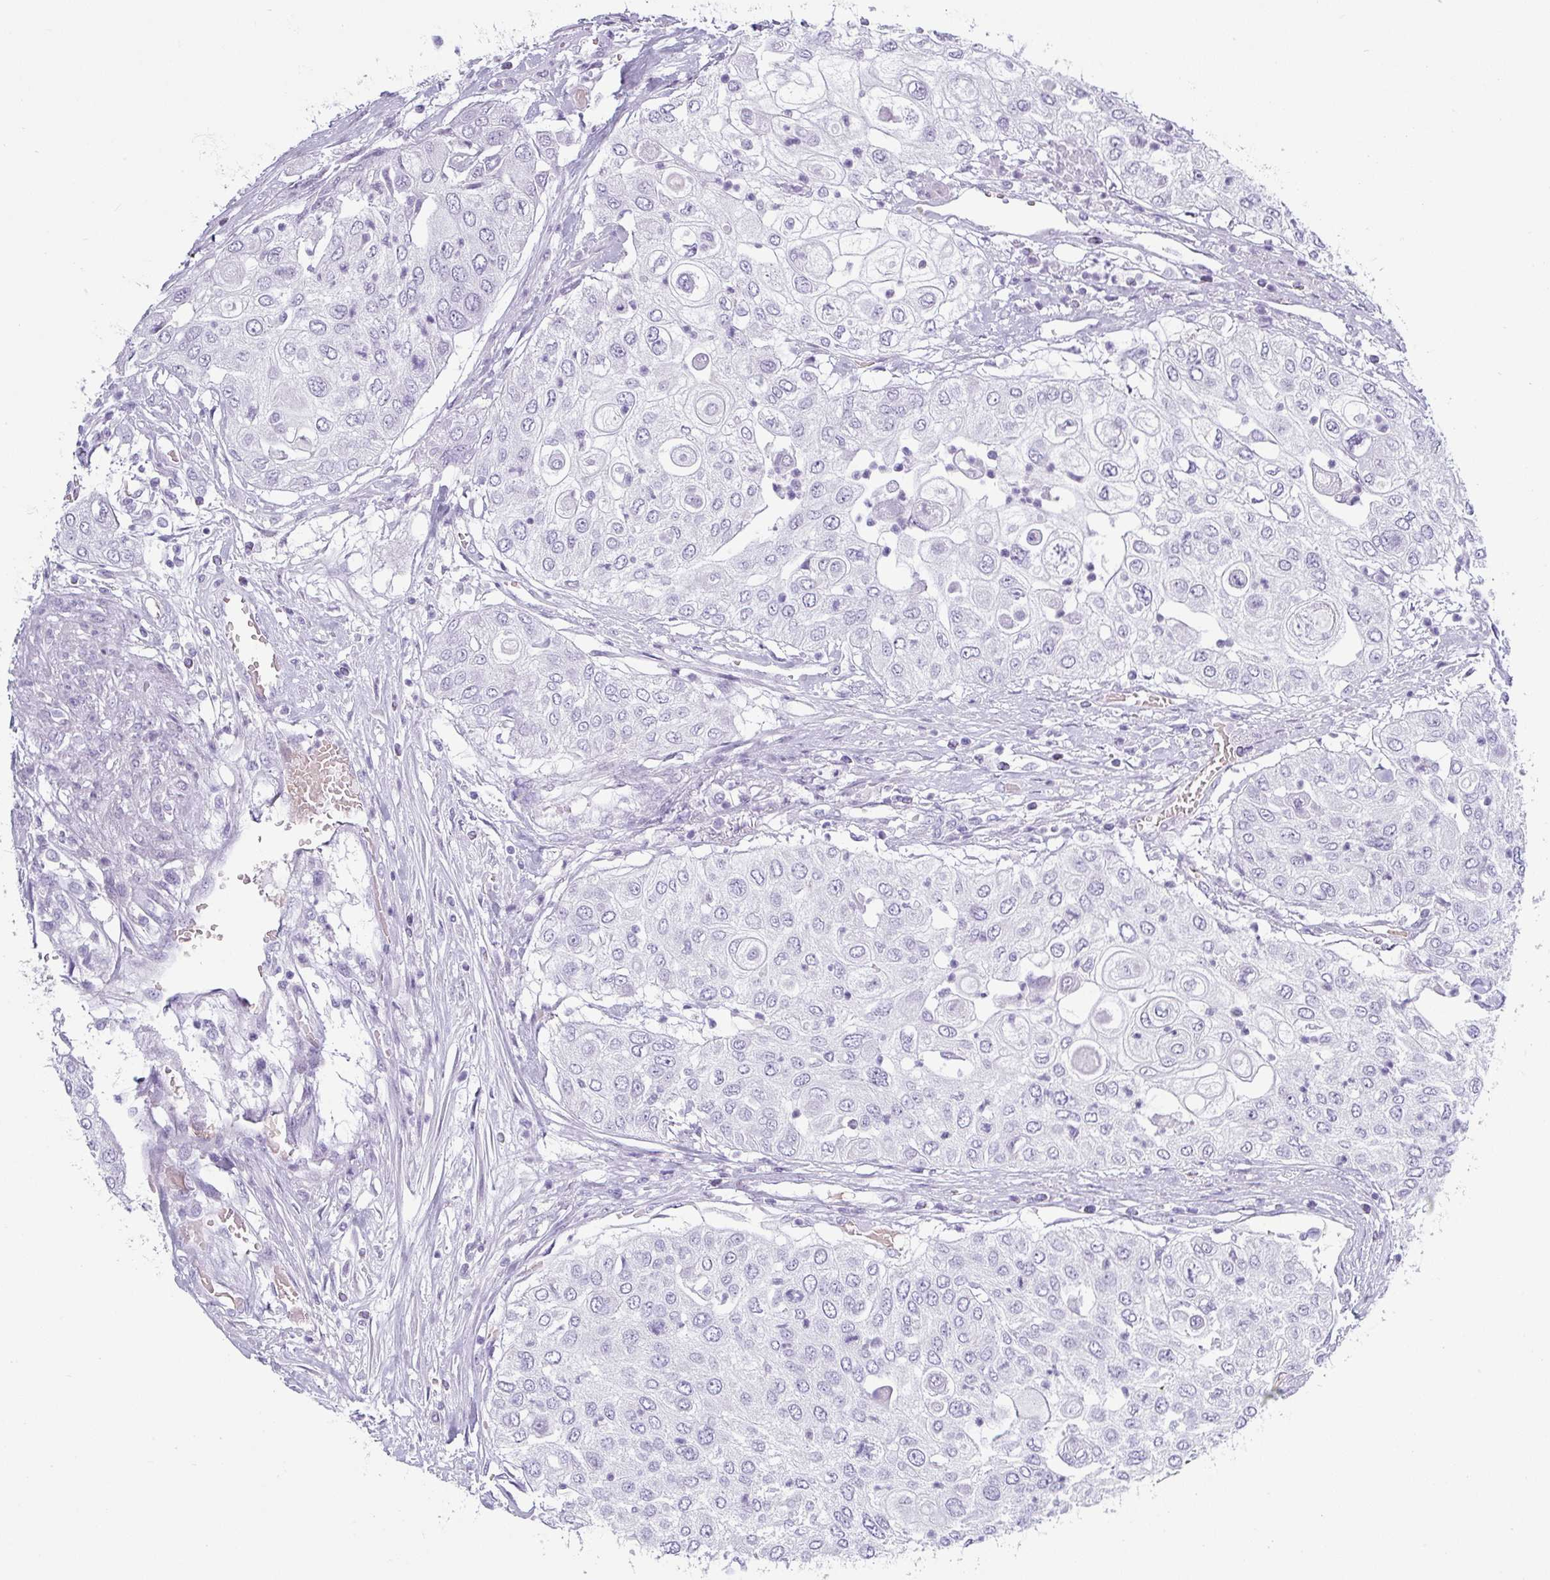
{"staining": {"intensity": "negative", "quantity": "none", "location": "none"}, "tissue": "urothelial cancer", "cell_type": "Tumor cells", "image_type": "cancer", "snomed": [{"axis": "morphology", "description": "Urothelial carcinoma, High grade"}, {"axis": "topography", "description": "Urinary bladder"}], "caption": "IHC of urothelial carcinoma (high-grade) reveals no positivity in tumor cells. (DAB (3,3'-diaminobenzidine) immunohistochemistry, high magnification).", "gene": "CRYBB2", "patient": {"sex": "female", "age": 79}}